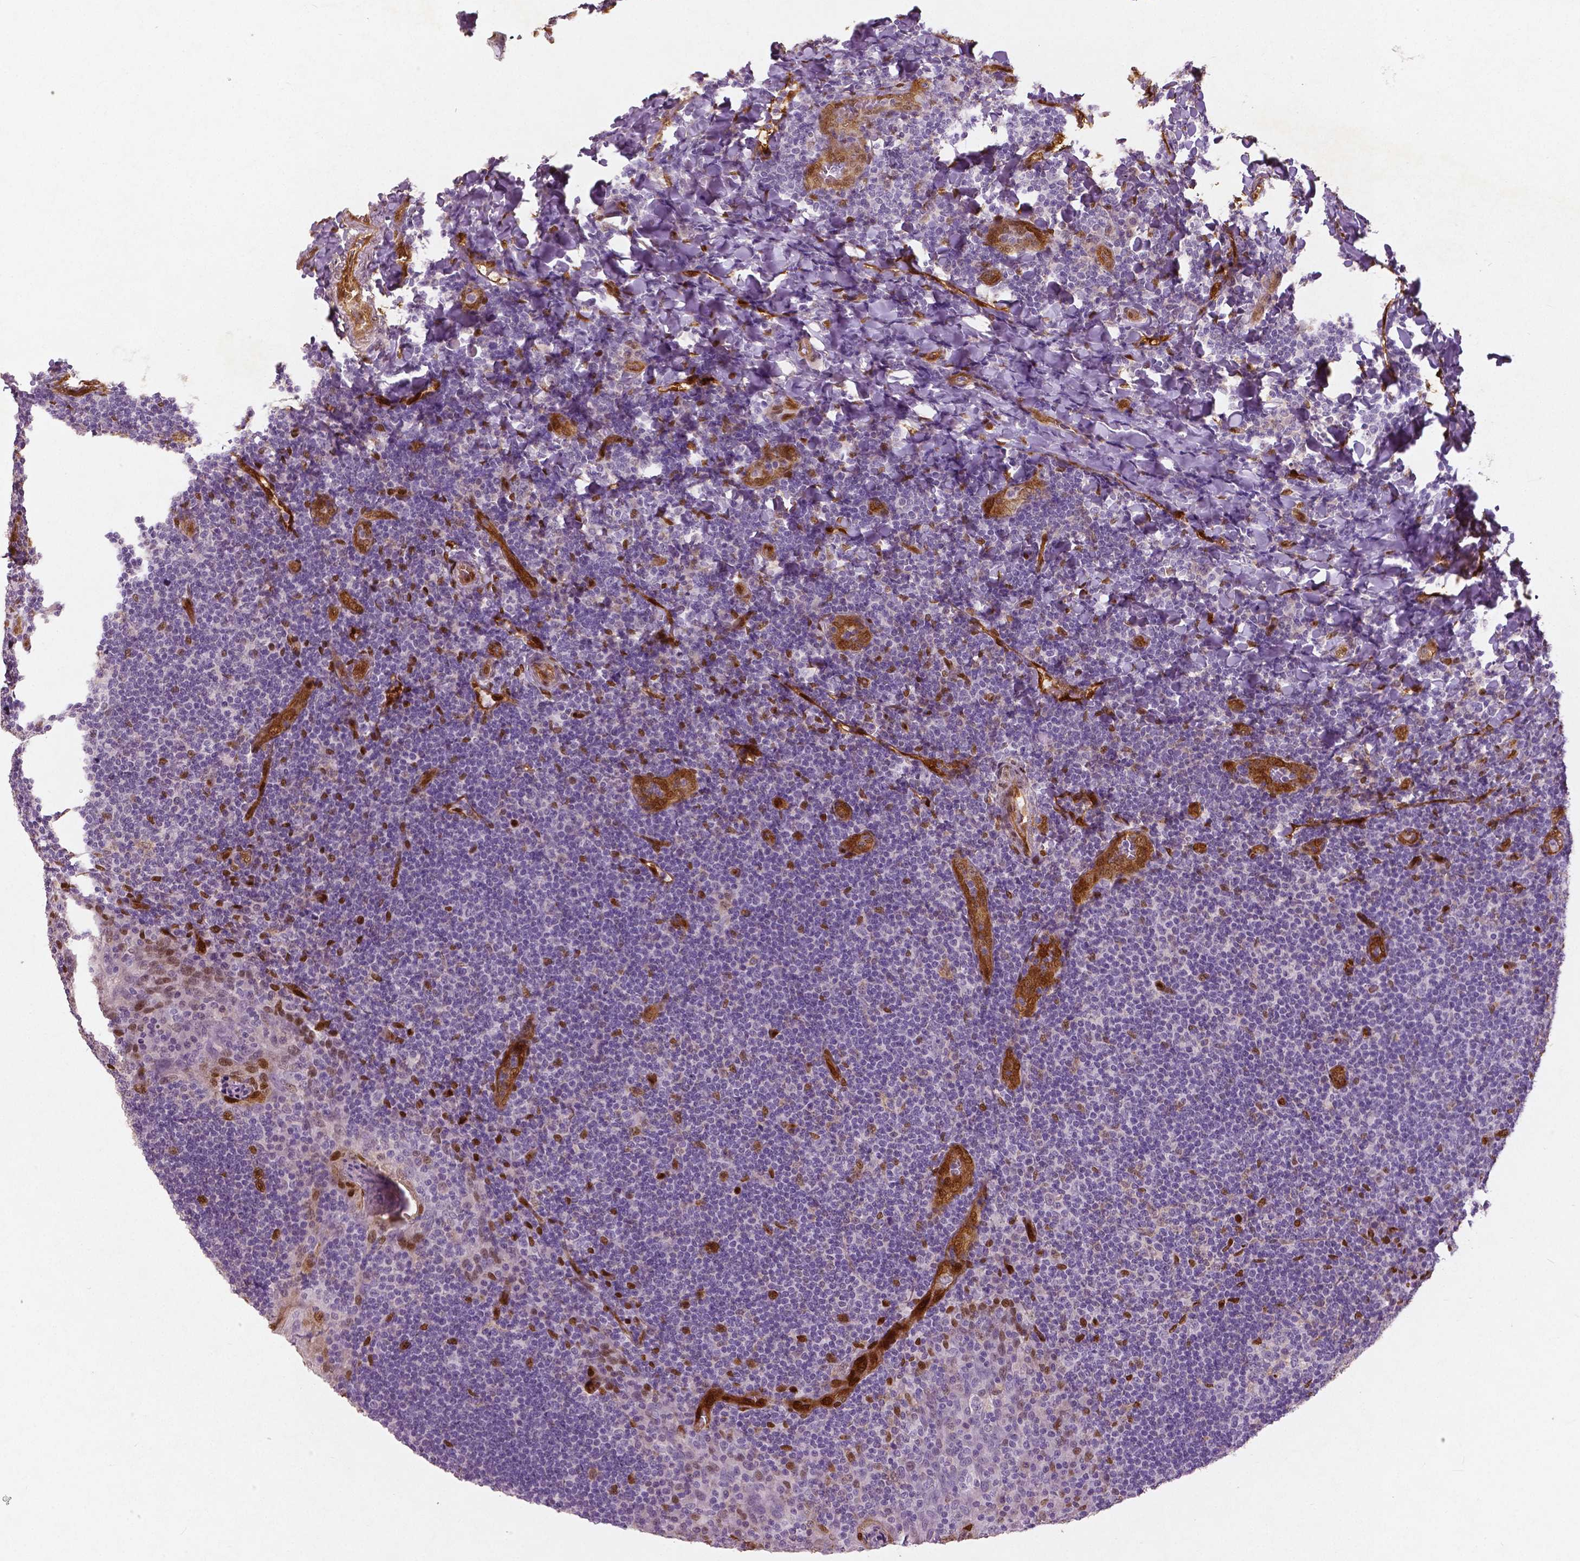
{"staining": {"intensity": "moderate", "quantity": "<25%", "location": "nuclear"}, "tissue": "tonsil", "cell_type": "Germinal center cells", "image_type": "normal", "snomed": [{"axis": "morphology", "description": "Normal tissue, NOS"}, {"axis": "topography", "description": "Tonsil"}], "caption": "Immunohistochemistry photomicrograph of normal tonsil: human tonsil stained using IHC displays low levels of moderate protein expression localized specifically in the nuclear of germinal center cells, appearing as a nuclear brown color.", "gene": "WWTR1", "patient": {"sex": "male", "age": 17}}